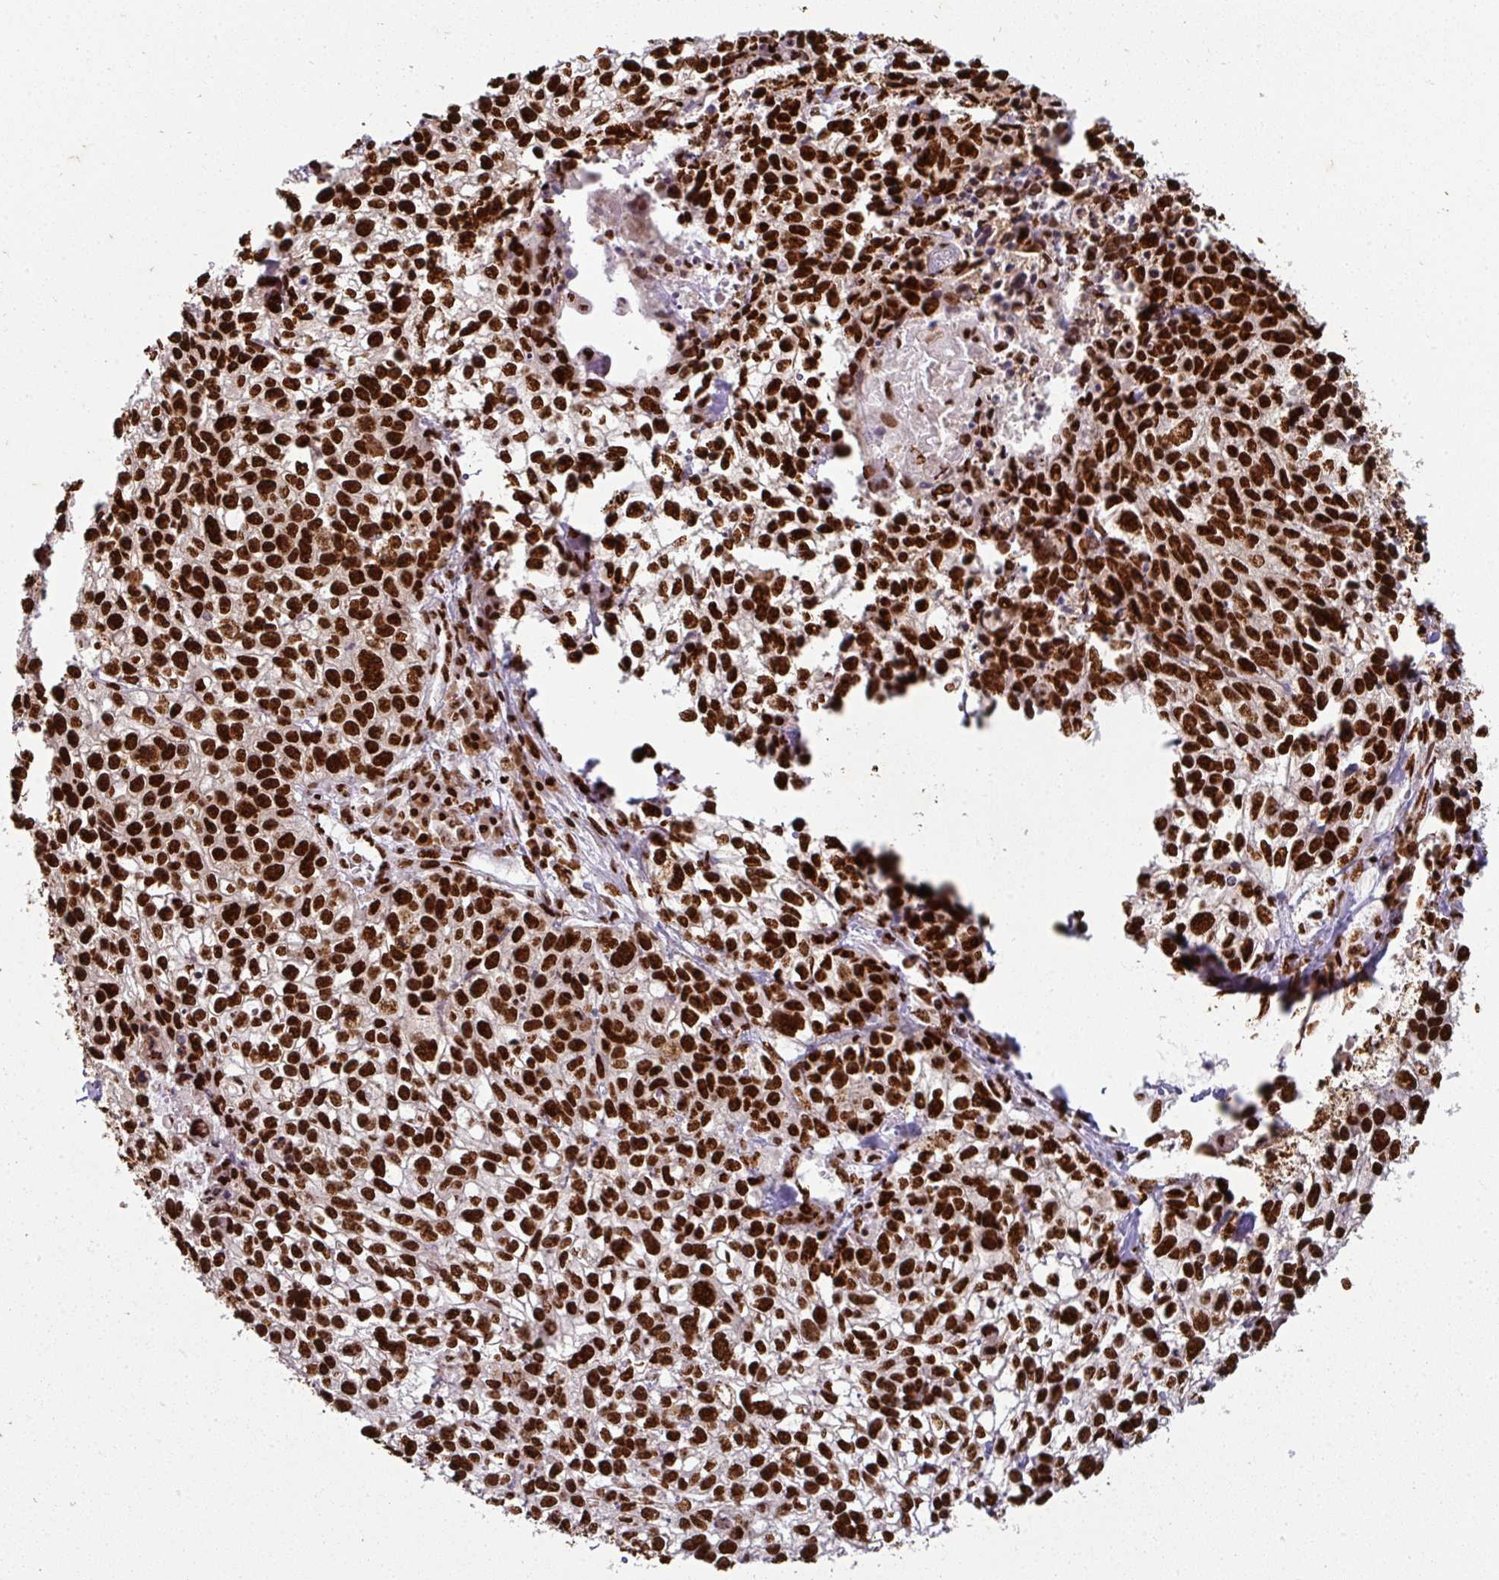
{"staining": {"intensity": "strong", "quantity": ">75%", "location": "nuclear"}, "tissue": "lung cancer", "cell_type": "Tumor cells", "image_type": "cancer", "snomed": [{"axis": "morphology", "description": "Squamous cell carcinoma, NOS"}, {"axis": "topography", "description": "Lung"}], "caption": "Protein expression analysis of lung squamous cell carcinoma displays strong nuclear expression in about >75% of tumor cells.", "gene": "SIK3", "patient": {"sex": "male", "age": 74}}